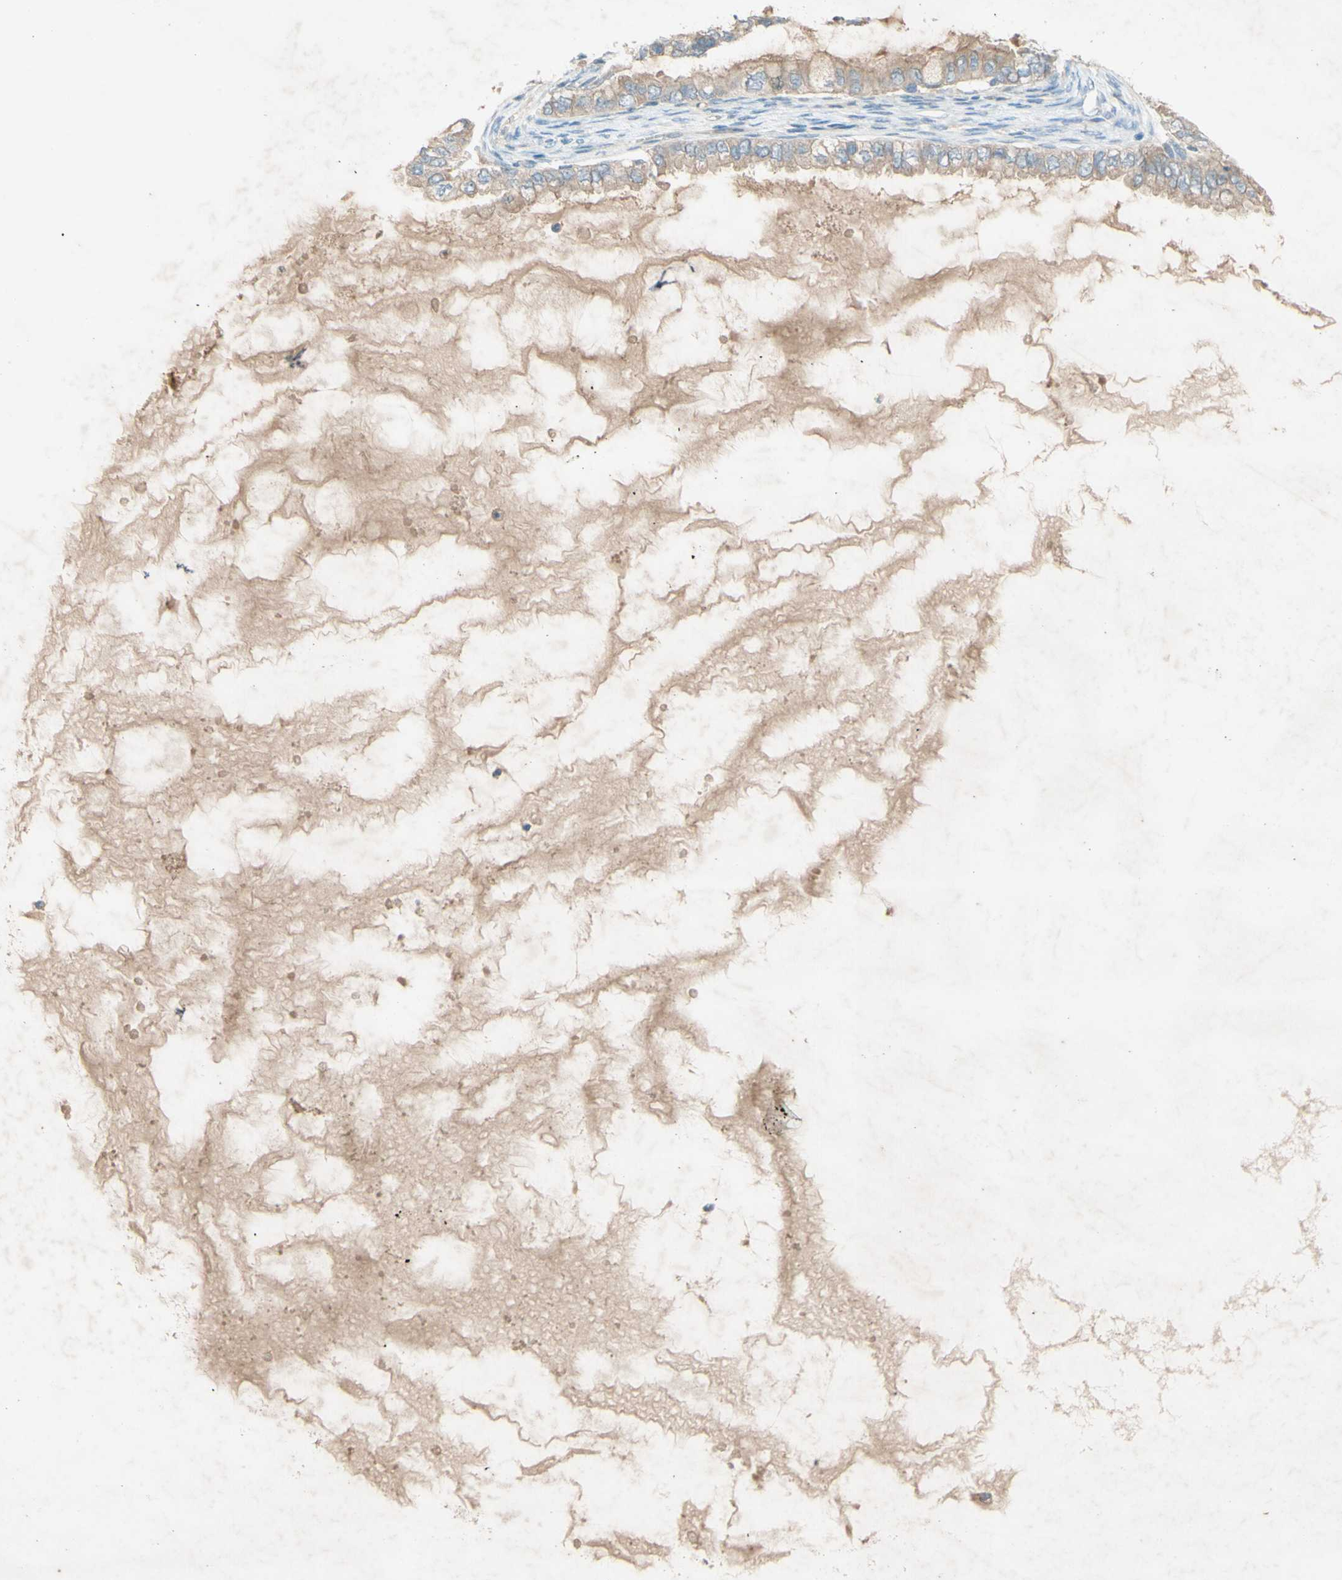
{"staining": {"intensity": "weak", "quantity": ">75%", "location": "cytoplasmic/membranous"}, "tissue": "ovarian cancer", "cell_type": "Tumor cells", "image_type": "cancer", "snomed": [{"axis": "morphology", "description": "Cystadenocarcinoma, mucinous, NOS"}, {"axis": "topography", "description": "Ovary"}], "caption": "An immunohistochemistry (IHC) photomicrograph of tumor tissue is shown. Protein staining in brown shows weak cytoplasmic/membranous positivity in ovarian mucinous cystadenocarcinoma within tumor cells. (DAB (3,3'-diaminobenzidine) IHC, brown staining for protein, blue staining for nuclei).", "gene": "IL2", "patient": {"sex": "female", "age": 80}}